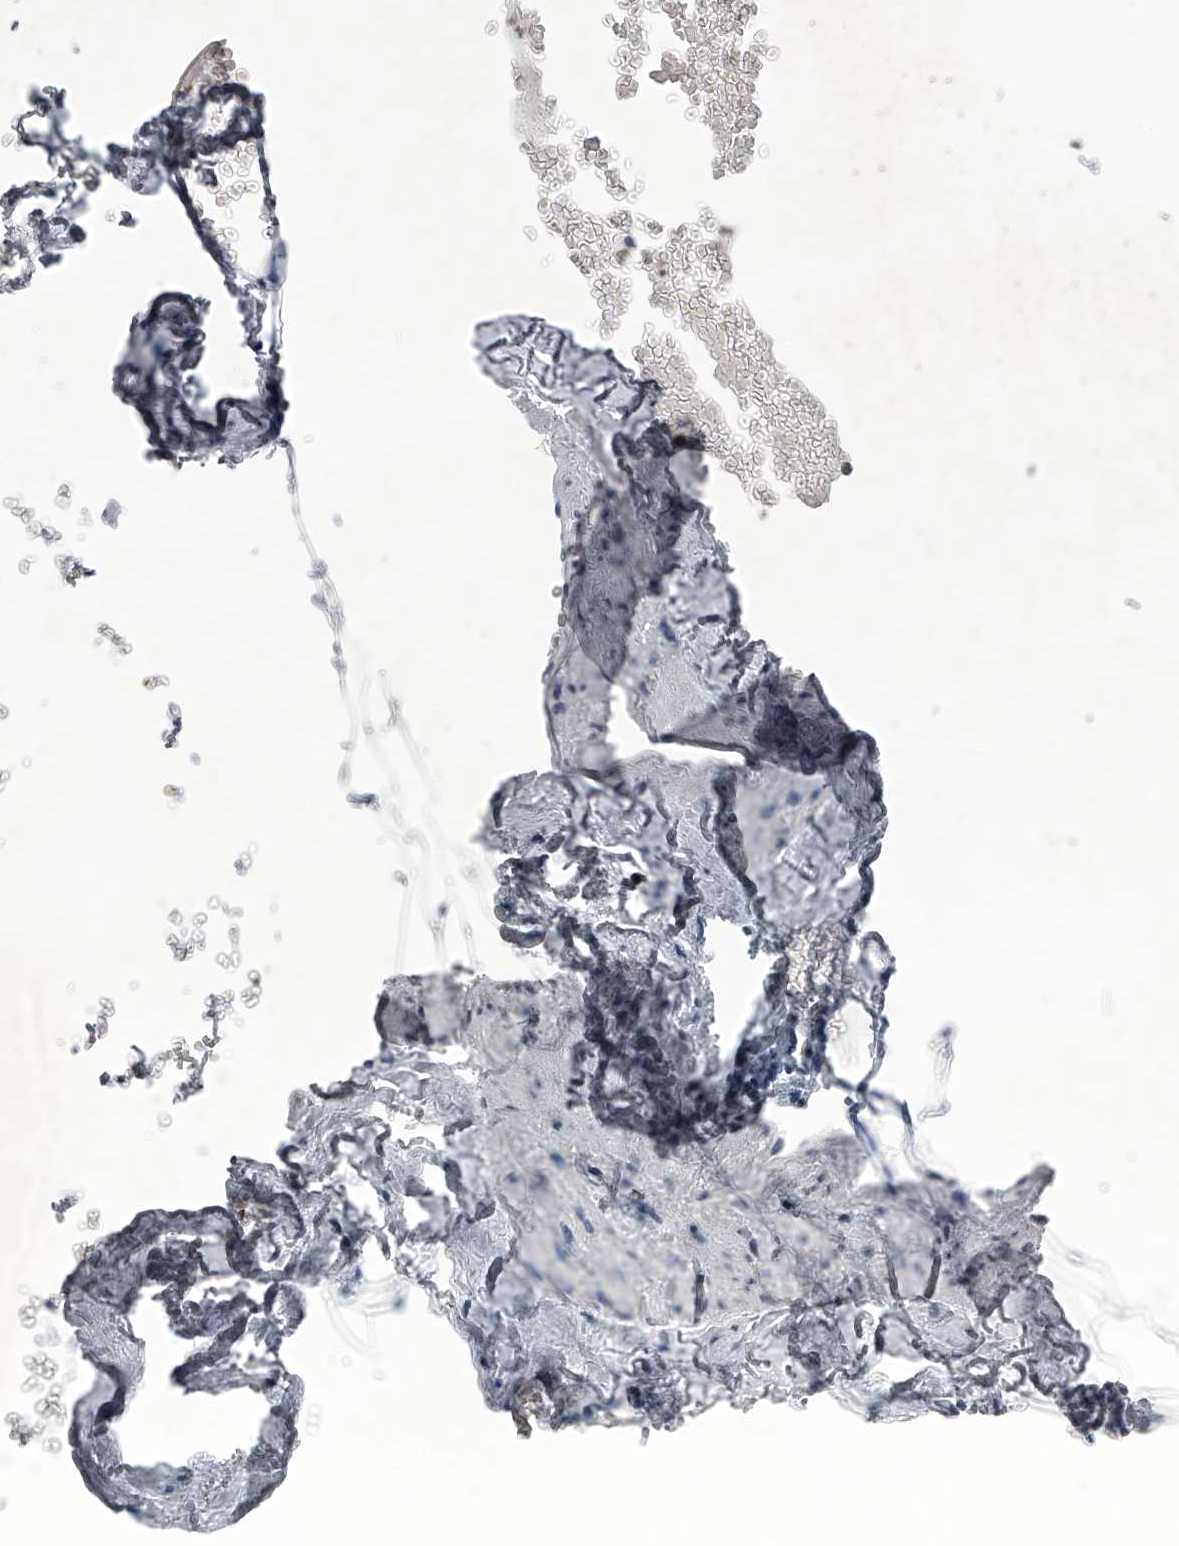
{"staining": {"intensity": "negative", "quantity": "none", "location": "none"}, "tissue": "adipose tissue", "cell_type": "Adipocytes", "image_type": "normal", "snomed": [{"axis": "morphology", "description": "Normal tissue, NOS"}, {"axis": "morphology", "description": "Adenocarcinoma, Low grade"}, {"axis": "topography", "description": "Prostate"}, {"axis": "topography", "description": "Peripheral nerve tissue"}], "caption": "Protein analysis of benign adipose tissue shows no significant staining in adipocytes.", "gene": "TASP1", "patient": {"sex": "male", "age": 63}}